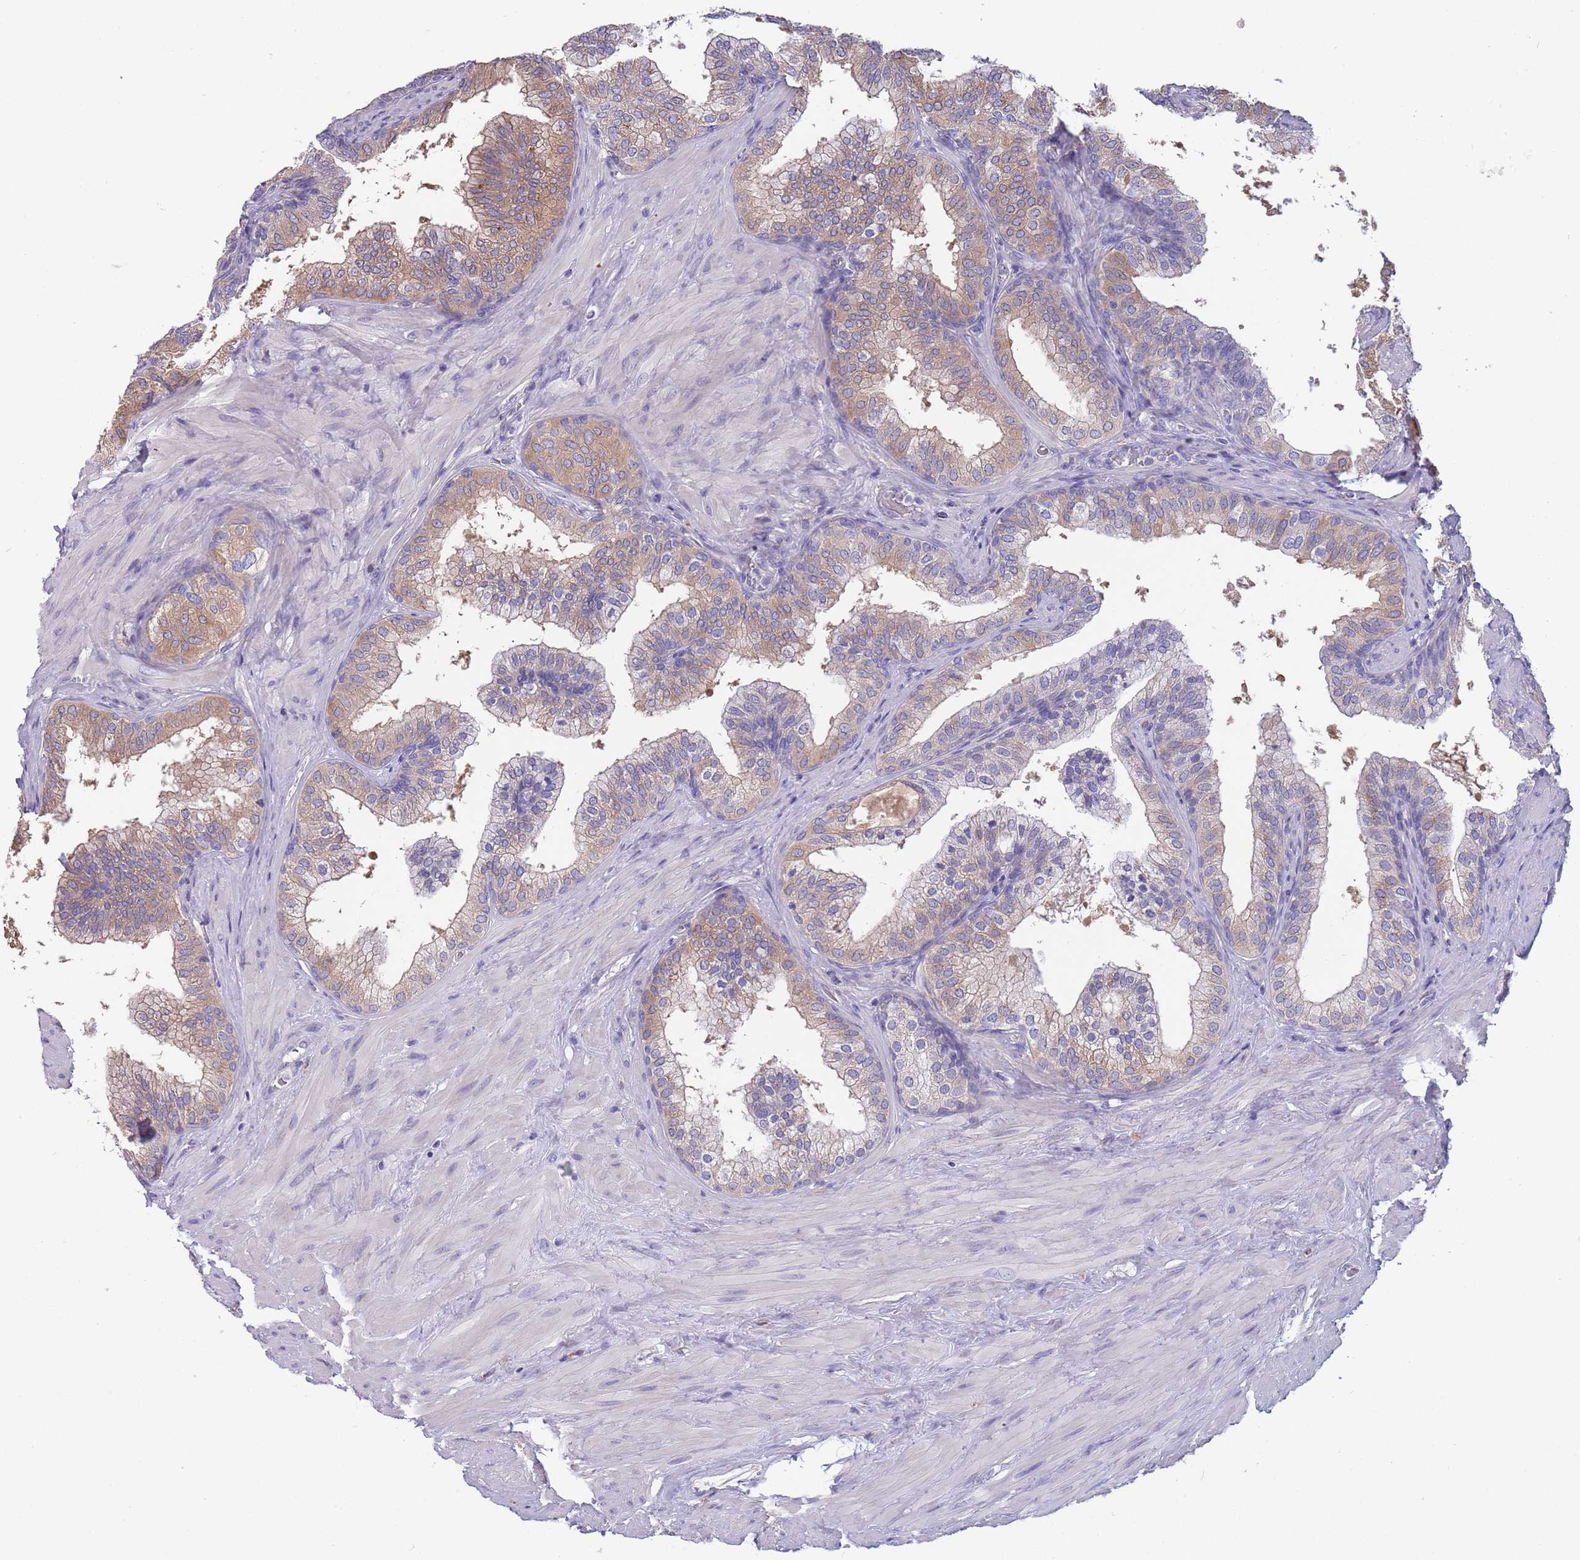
{"staining": {"intensity": "moderate", "quantity": "25%-75%", "location": "cytoplasmic/membranous"}, "tissue": "prostate", "cell_type": "Glandular cells", "image_type": "normal", "snomed": [{"axis": "morphology", "description": "Normal tissue, NOS"}, {"axis": "topography", "description": "Prostate"}], "caption": "Prostate stained with DAB IHC exhibits medium levels of moderate cytoplasmic/membranous positivity in approximately 25%-75% of glandular cells.", "gene": "MAN1C1", "patient": {"sex": "male", "age": 60}}